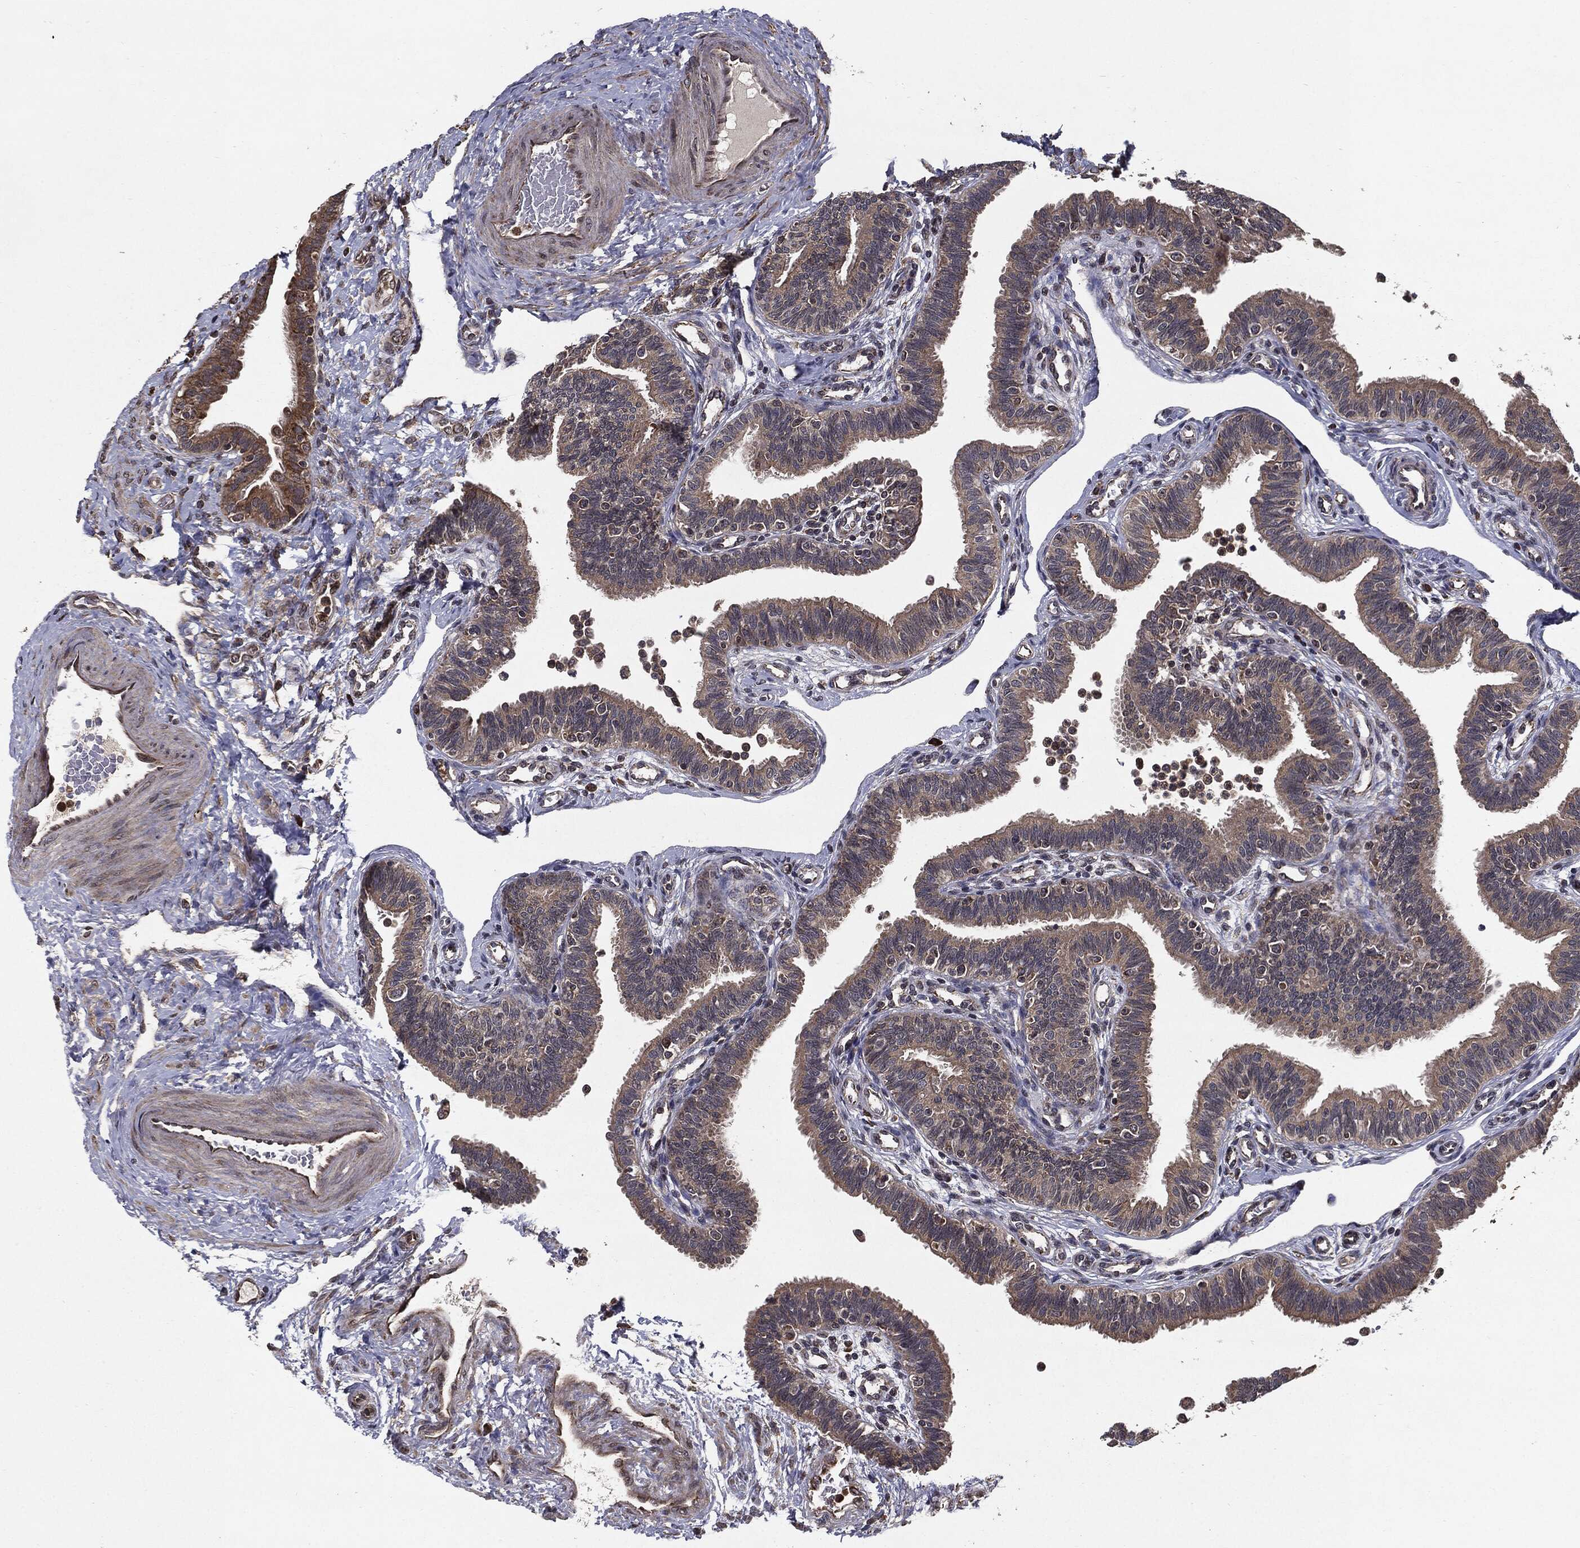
{"staining": {"intensity": "strong", "quantity": "25%-75%", "location": "cytoplasmic/membranous"}, "tissue": "fallopian tube", "cell_type": "Glandular cells", "image_type": "normal", "snomed": [{"axis": "morphology", "description": "Normal tissue, NOS"}, {"axis": "topography", "description": "Fallopian tube"}], "caption": "Strong cytoplasmic/membranous positivity is seen in approximately 25%-75% of glandular cells in unremarkable fallopian tube. (IHC, brightfield microscopy, high magnification).", "gene": "HDAC5", "patient": {"sex": "female", "age": 36}}